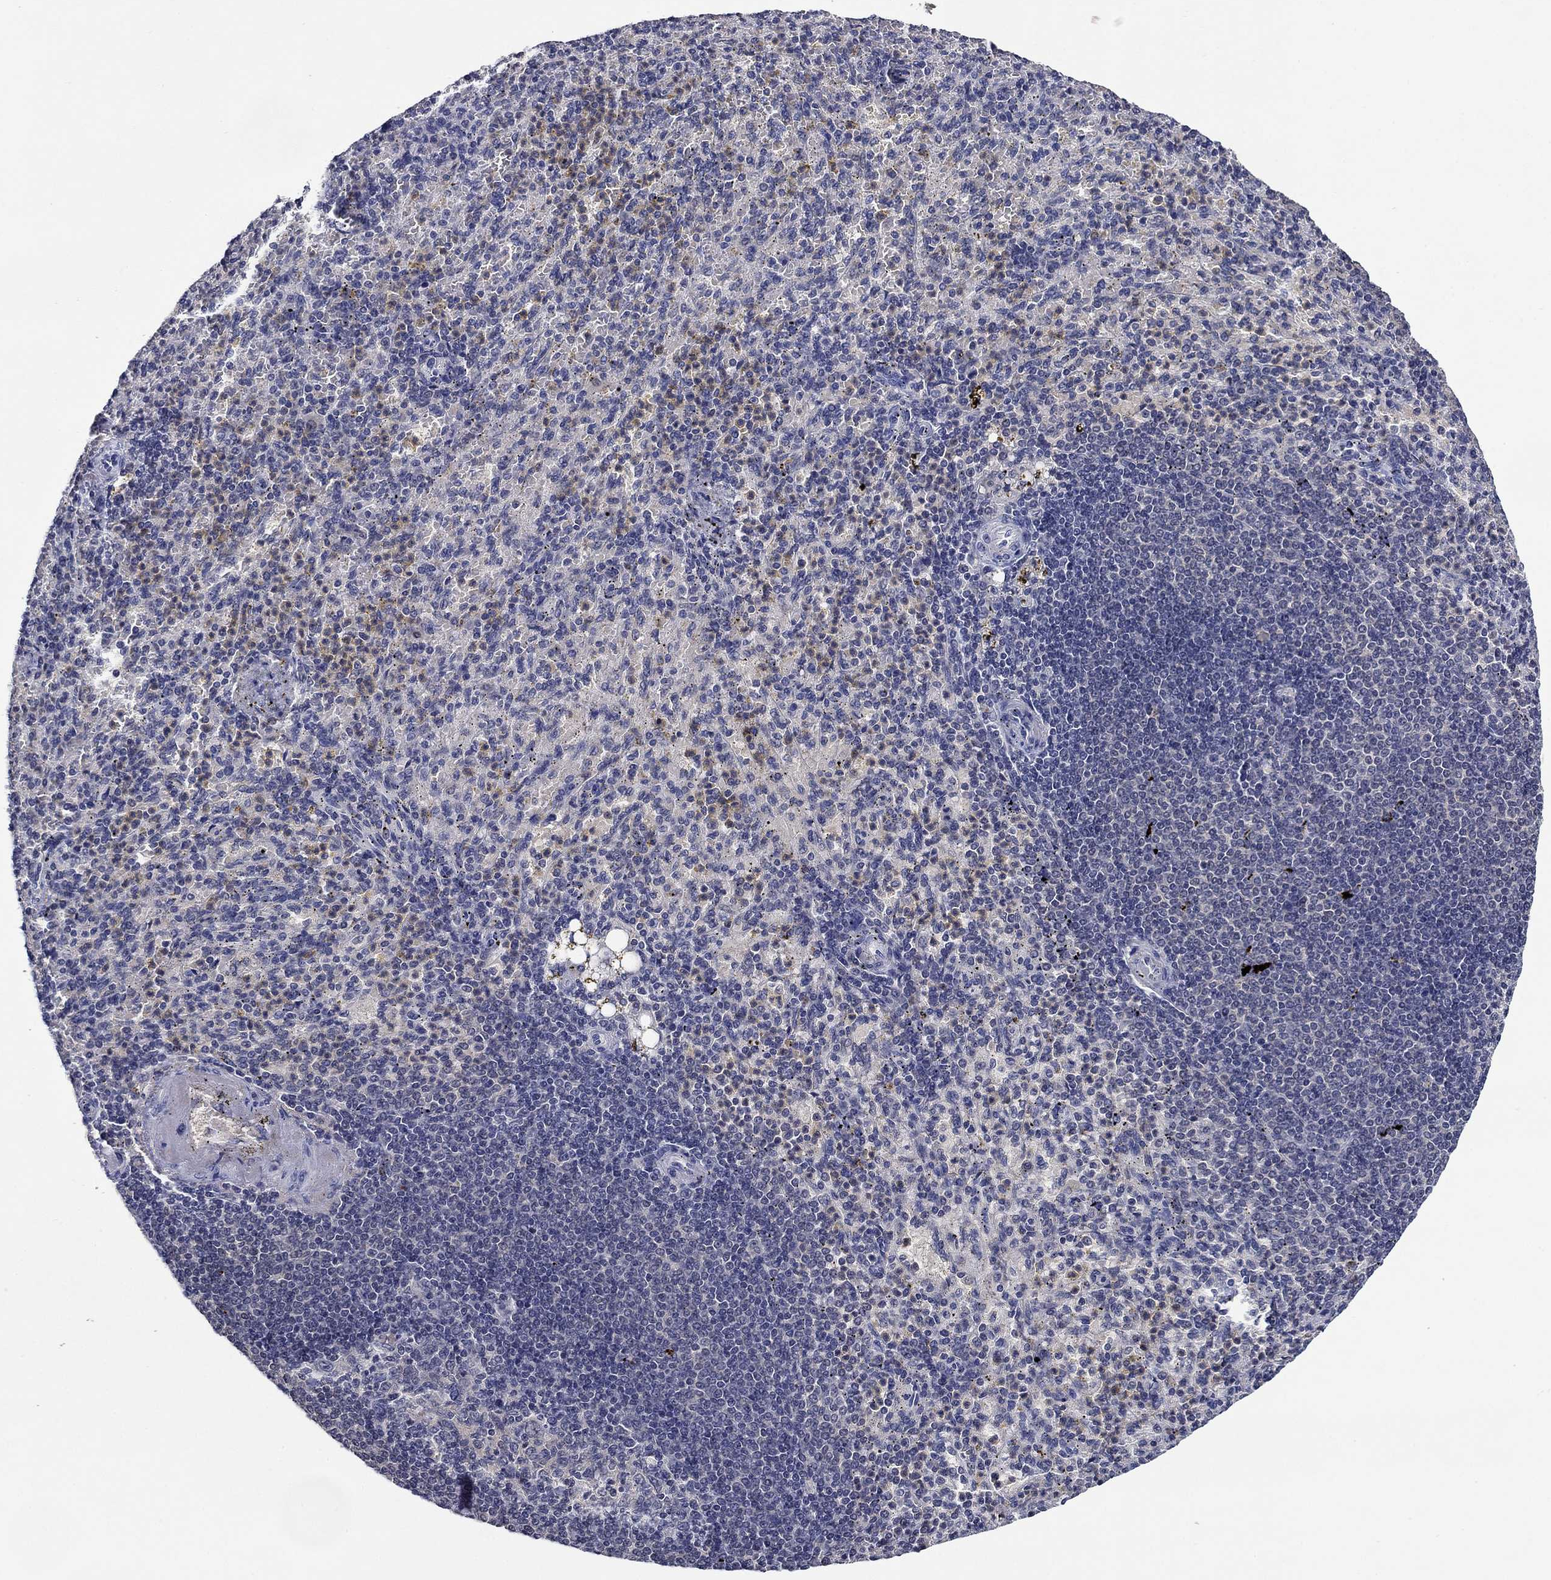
{"staining": {"intensity": "negative", "quantity": "none", "location": "none"}, "tissue": "spleen", "cell_type": "Cells in red pulp", "image_type": "normal", "snomed": [{"axis": "morphology", "description": "Normal tissue, NOS"}, {"axis": "topography", "description": "Spleen"}], "caption": "Immunohistochemistry of unremarkable spleen demonstrates no positivity in cells in red pulp.", "gene": "DDTL", "patient": {"sex": "female", "age": 74}}